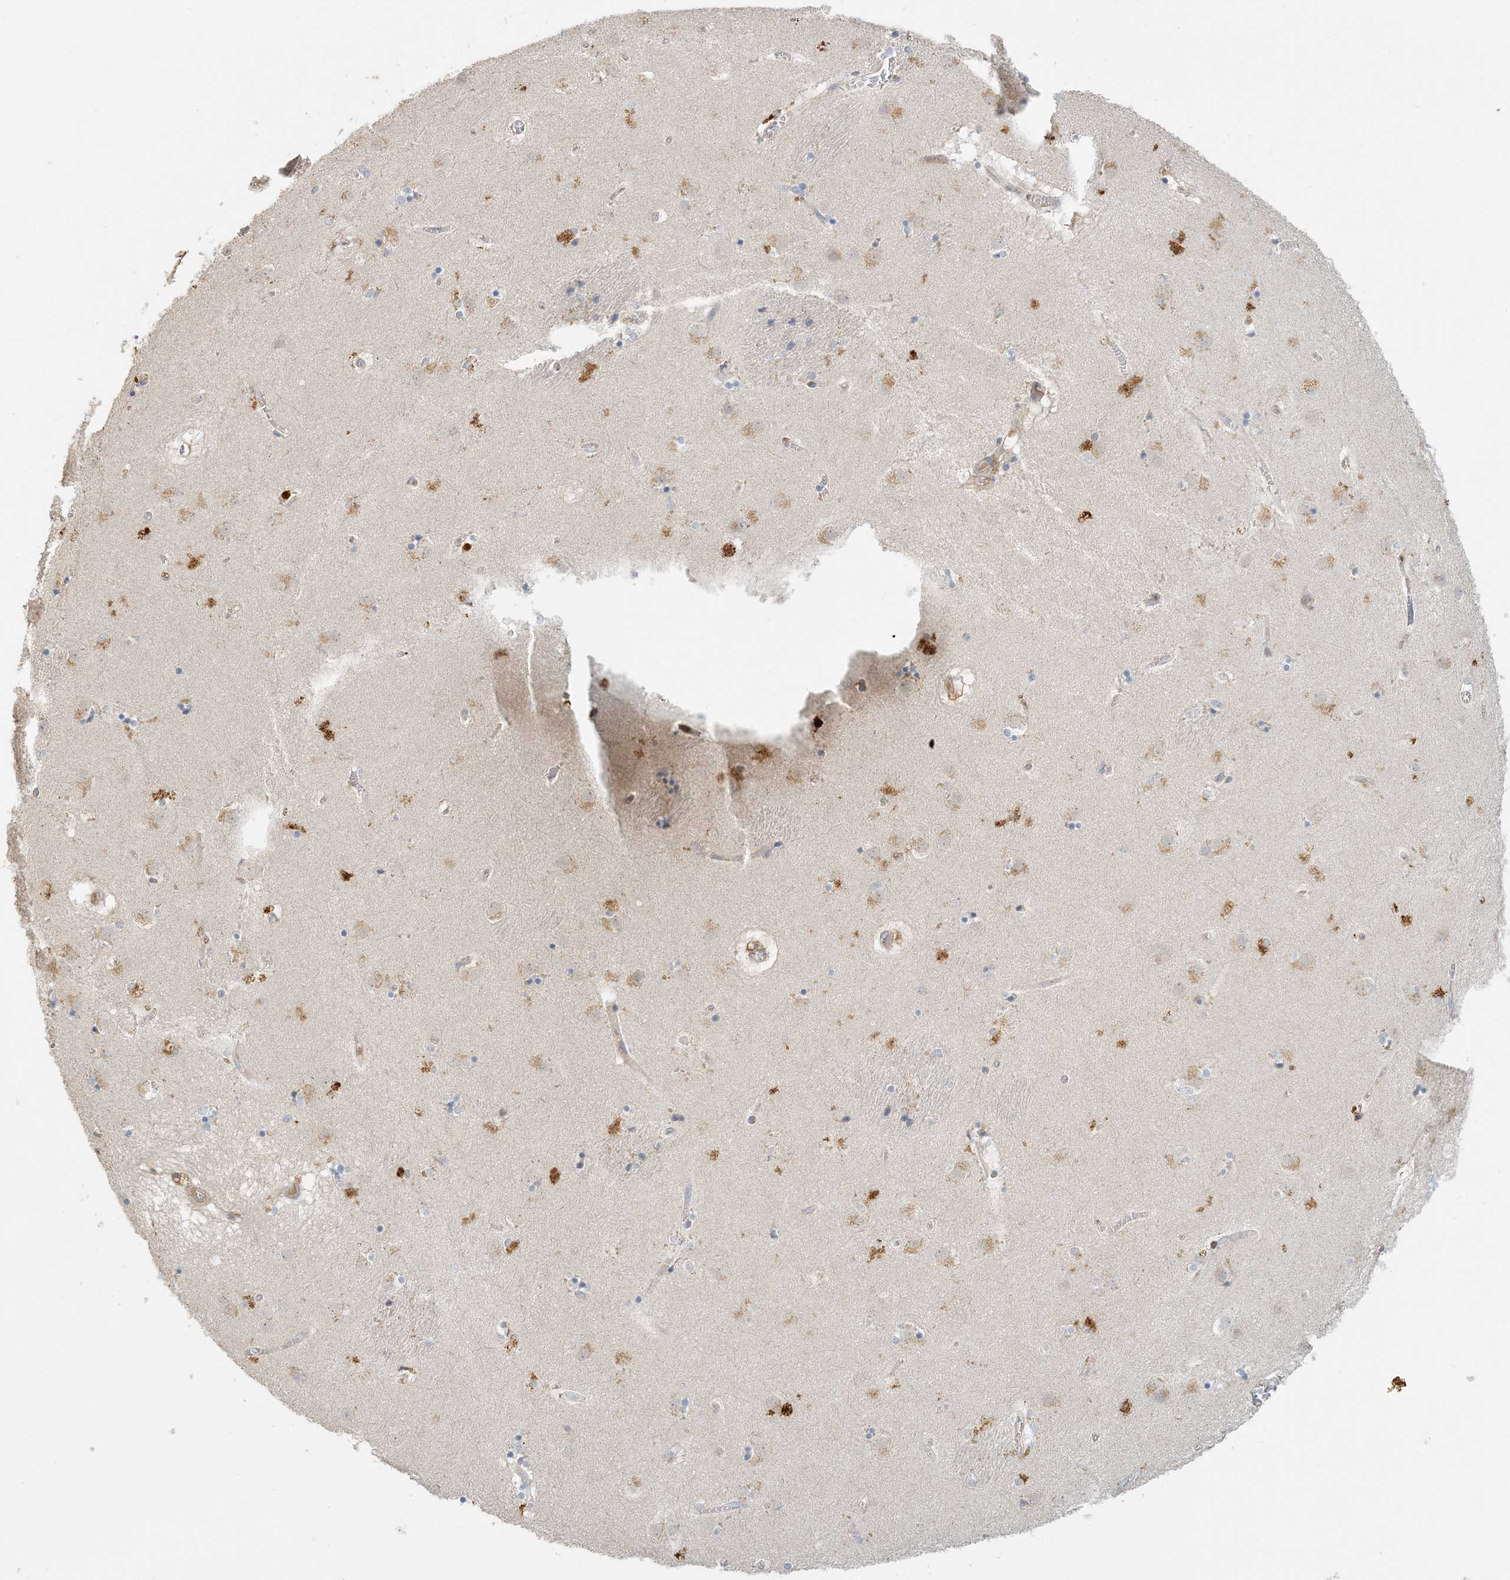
{"staining": {"intensity": "negative", "quantity": "none", "location": "none"}, "tissue": "caudate", "cell_type": "Glial cells", "image_type": "normal", "snomed": [{"axis": "morphology", "description": "Normal tissue, NOS"}, {"axis": "topography", "description": "Lateral ventricle wall"}], "caption": "Immunohistochemistry (IHC) of normal caudate demonstrates no staining in glial cells. (DAB (3,3'-diaminobenzidine) immunohistochemistry, high magnification).", "gene": "SPPL2A", "patient": {"sex": "male", "age": 70}}